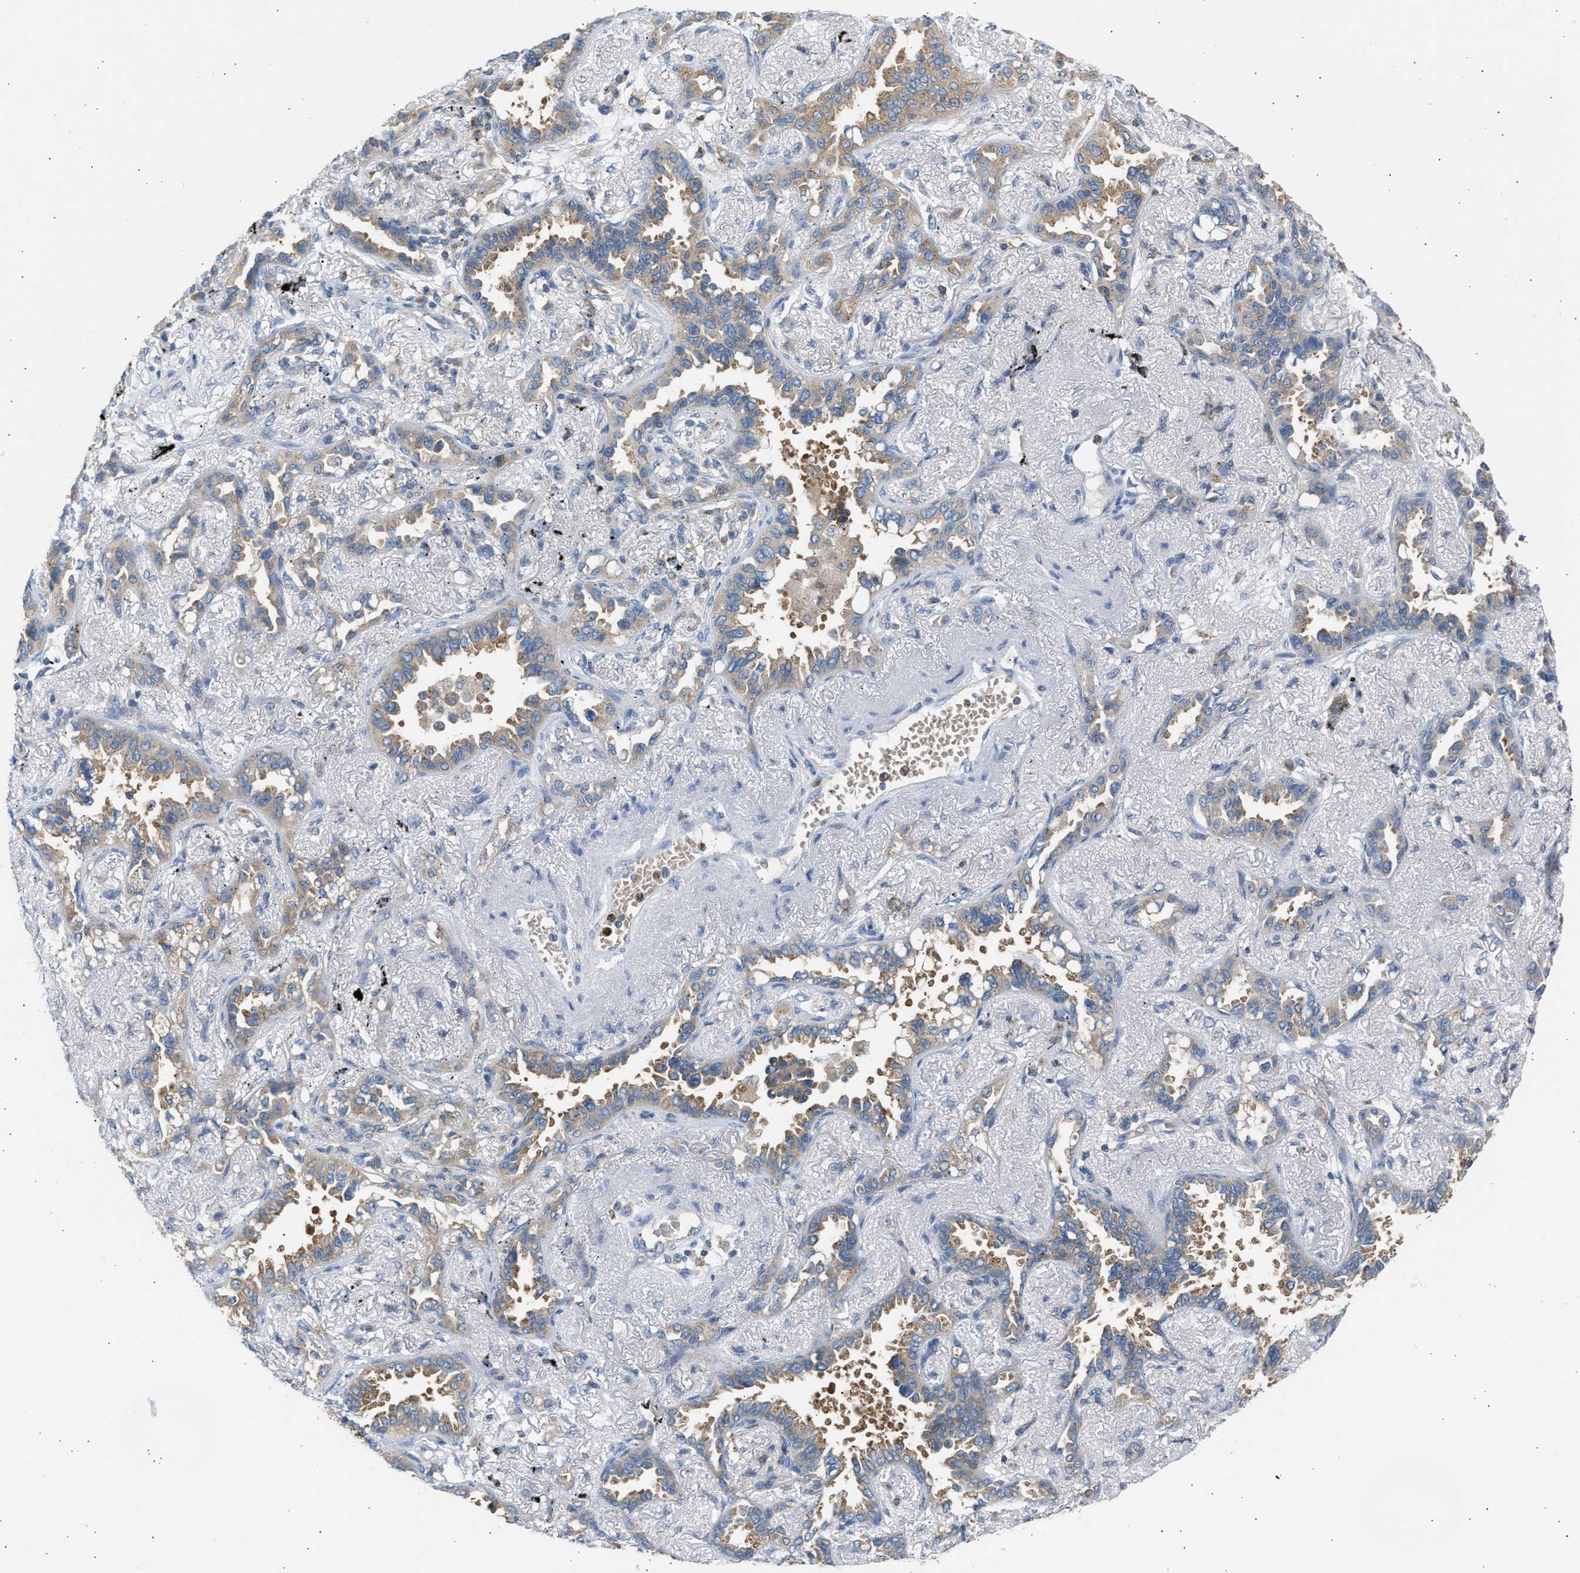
{"staining": {"intensity": "moderate", "quantity": ">75%", "location": "cytoplasmic/membranous"}, "tissue": "lung cancer", "cell_type": "Tumor cells", "image_type": "cancer", "snomed": [{"axis": "morphology", "description": "Adenocarcinoma, NOS"}, {"axis": "topography", "description": "Lung"}], "caption": "A brown stain labels moderate cytoplasmic/membranous expression of a protein in human lung cancer (adenocarcinoma) tumor cells.", "gene": "TRIM50", "patient": {"sex": "male", "age": 59}}